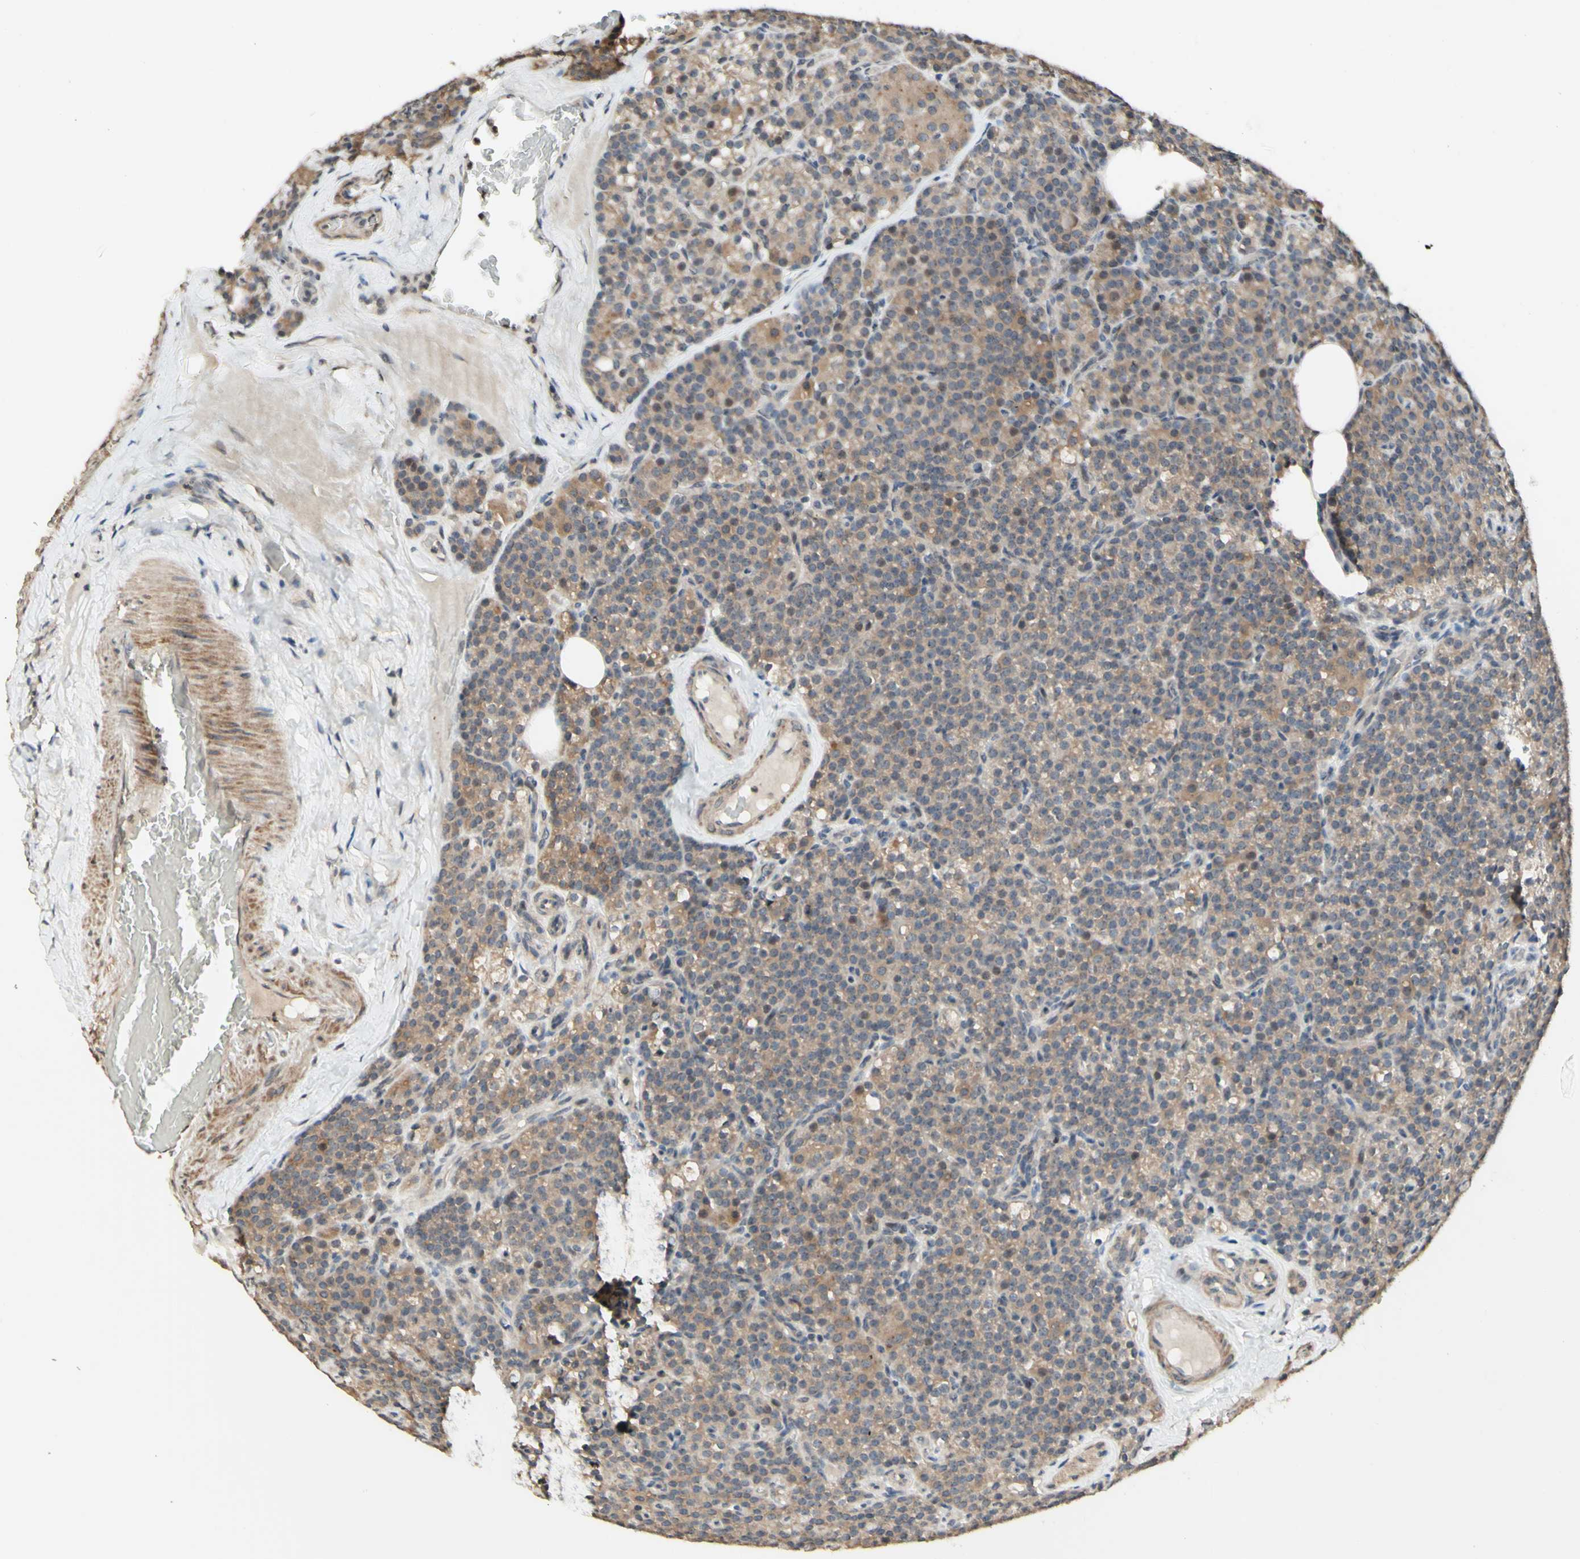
{"staining": {"intensity": "weak", "quantity": ">75%", "location": "cytoplasmic/membranous"}, "tissue": "parathyroid gland", "cell_type": "Glandular cells", "image_type": "normal", "snomed": [{"axis": "morphology", "description": "Normal tissue, NOS"}, {"axis": "topography", "description": "Parathyroid gland"}], "caption": "Protein staining of benign parathyroid gland shows weak cytoplasmic/membranous expression in approximately >75% of glandular cells. The staining was performed using DAB (3,3'-diaminobenzidine) to visualize the protein expression in brown, while the nuclei were stained in blue with hematoxylin (Magnification: 20x).", "gene": "ZW10", "patient": {"sex": "female", "age": 57}}